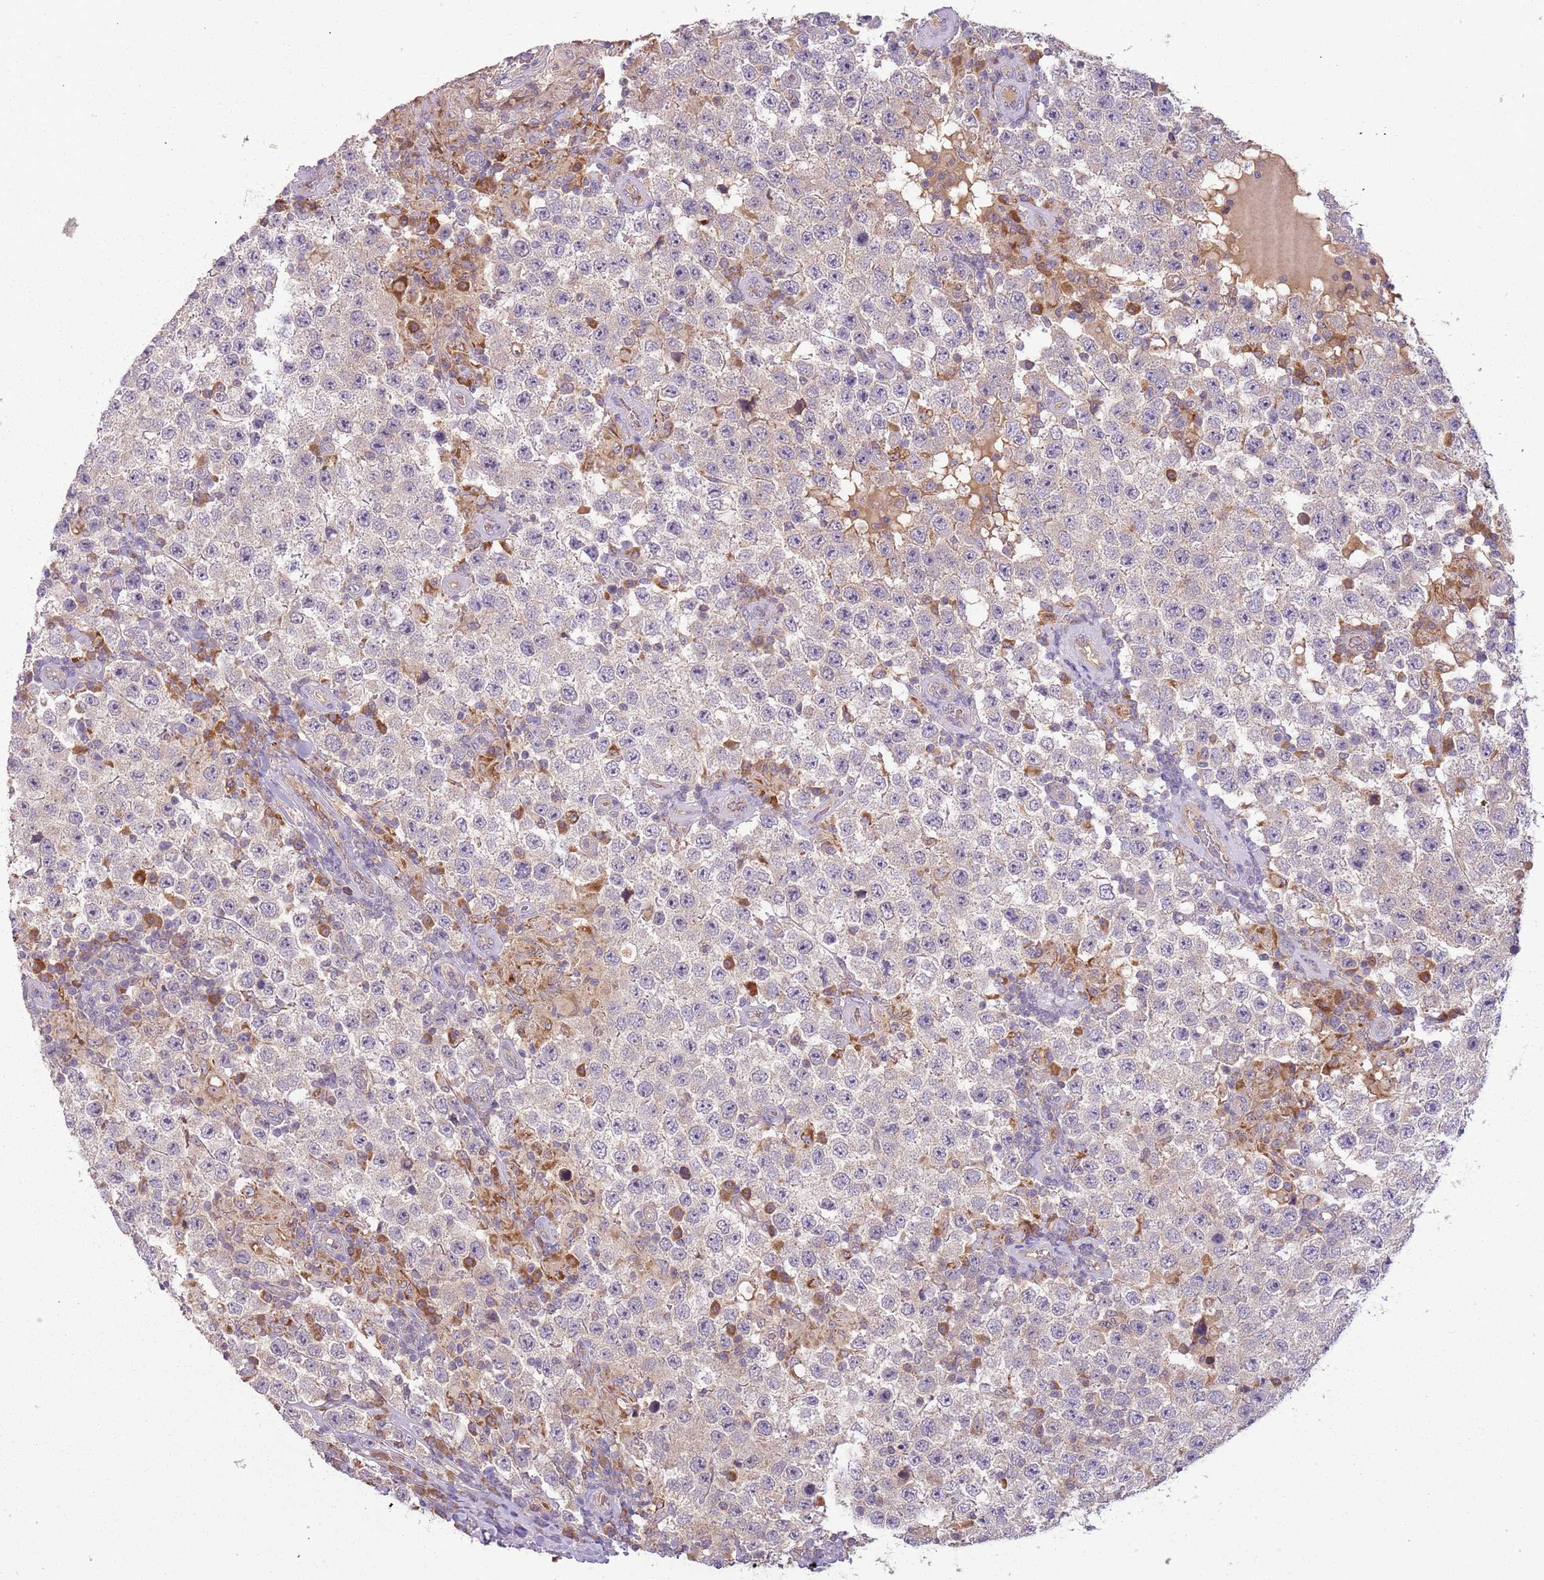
{"staining": {"intensity": "negative", "quantity": "none", "location": "none"}, "tissue": "testis cancer", "cell_type": "Tumor cells", "image_type": "cancer", "snomed": [{"axis": "morphology", "description": "Normal tissue, NOS"}, {"axis": "morphology", "description": "Urothelial carcinoma, High grade"}, {"axis": "morphology", "description": "Seminoma, NOS"}, {"axis": "morphology", "description": "Carcinoma, Embryonal, NOS"}, {"axis": "topography", "description": "Urinary bladder"}, {"axis": "topography", "description": "Testis"}], "caption": "A photomicrograph of human high-grade urothelial carcinoma (testis) is negative for staining in tumor cells. (Immunohistochemistry (ihc), brightfield microscopy, high magnification).", "gene": "FECH", "patient": {"sex": "male", "age": 41}}